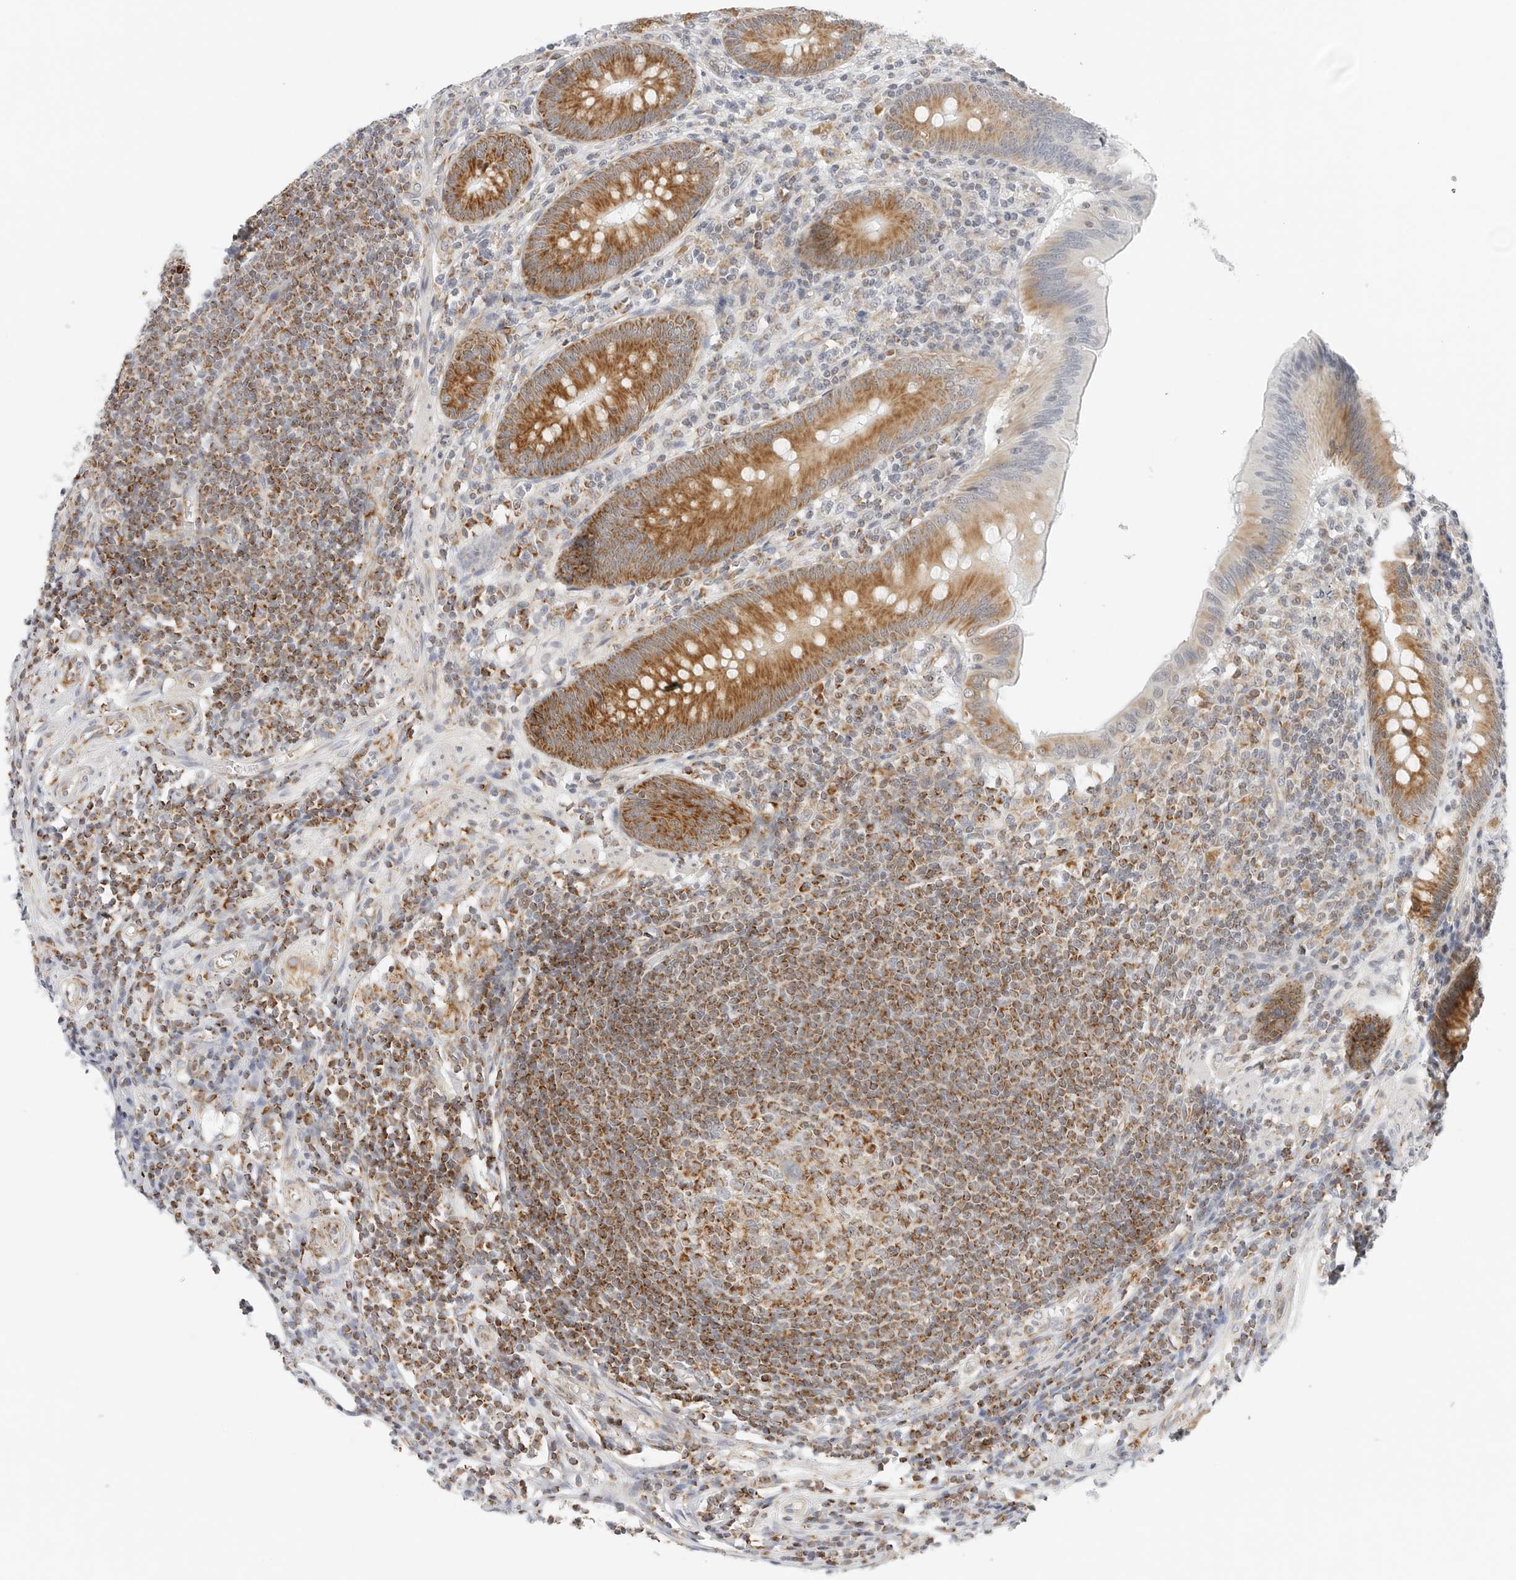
{"staining": {"intensity": "moderate", "quantity": ">75%", "location": "cytoplasmic/membranous"}, "tissue": "appendix", "cell_type": "Glandular cells", "image_type": "normal", "snomed": [{"axis": "morphology", "description": "Normal tissue, NOS"}, {"axis": "morphology", "description": "Inflammation, NOS"}, {"axis": "topography", "description": "Appendix"}], "caption": "Protein expression analysis of normal appendix exhibits moderate cytoplasmic/membranous positivity in about >75% of glandular cells. The staining was performed using DAB to visualize the protein expression in brown, while the nuclei were stained in blue with hematoxylin (Magnification: 20x).", "gene": "RC3H1", "patient": {"sex": "male", "age": 46}}